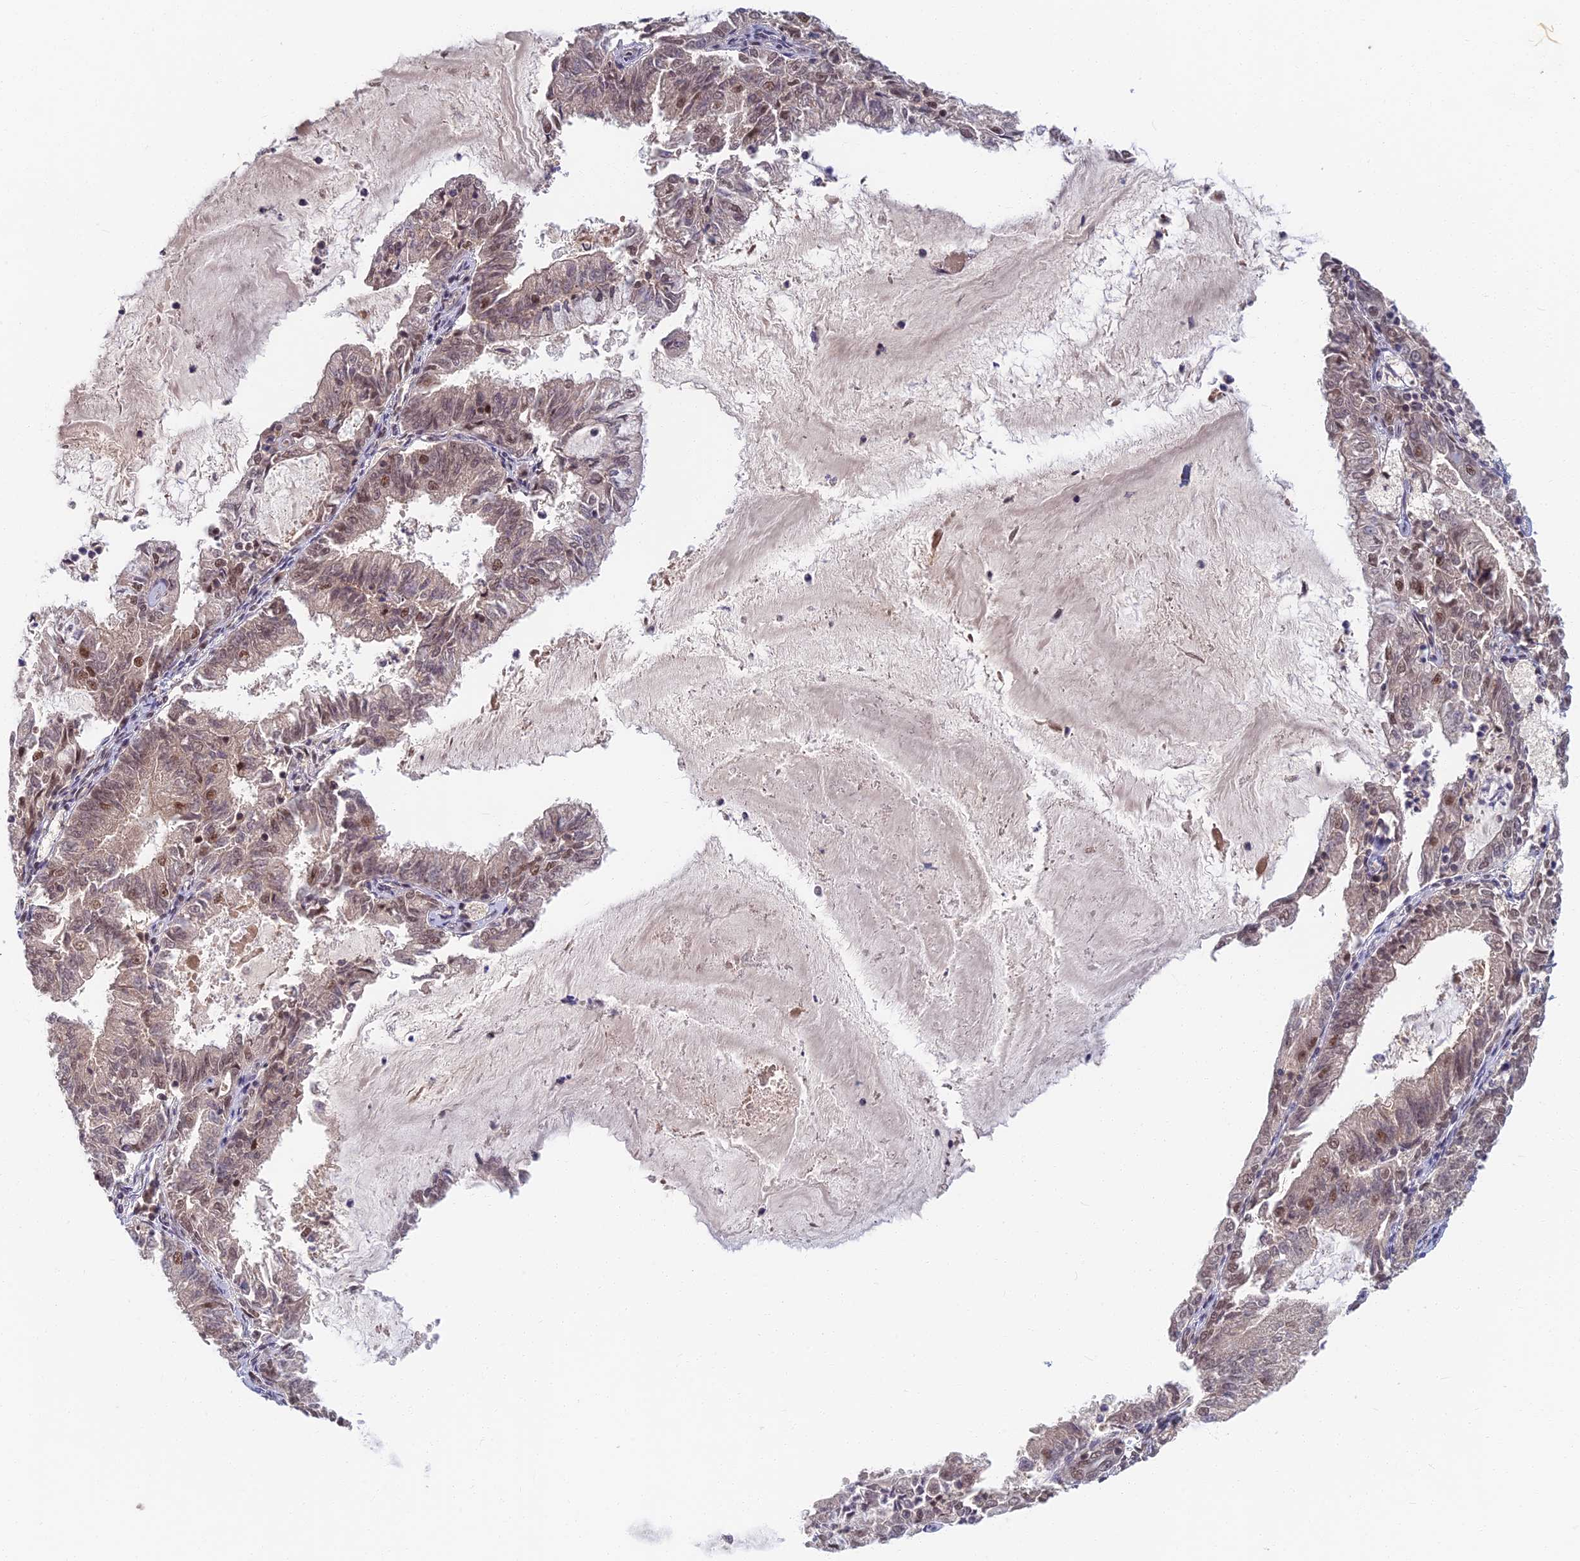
{"staining": {"intensity": "moderate", "quantity": "<25%", "location": "nuclear"}, "tissue": "endometrial cancer", "cell_type": "Tumor cells", "image_type": "cancer", "snomed": [{"axis": "morphology", "description": "Adenocarcinoma, NOS"}, {"axis": "topography", "description": "Endometrium"}], "caption": "Immunohistochemistry staining of endometrial adenocarcinoma, which shows low levels of moderate nuclear expression in approximately <25% of tumor cells indicating moderate nuclear protein staining. The staining was performed using DAB (3,3'-diaminobenzidine) (brown) for protein detection and nuclei were counterstained in hematoxylin (blue).", "gene": "TCEA2", "patient": {"sex": "female", "age": 57}}